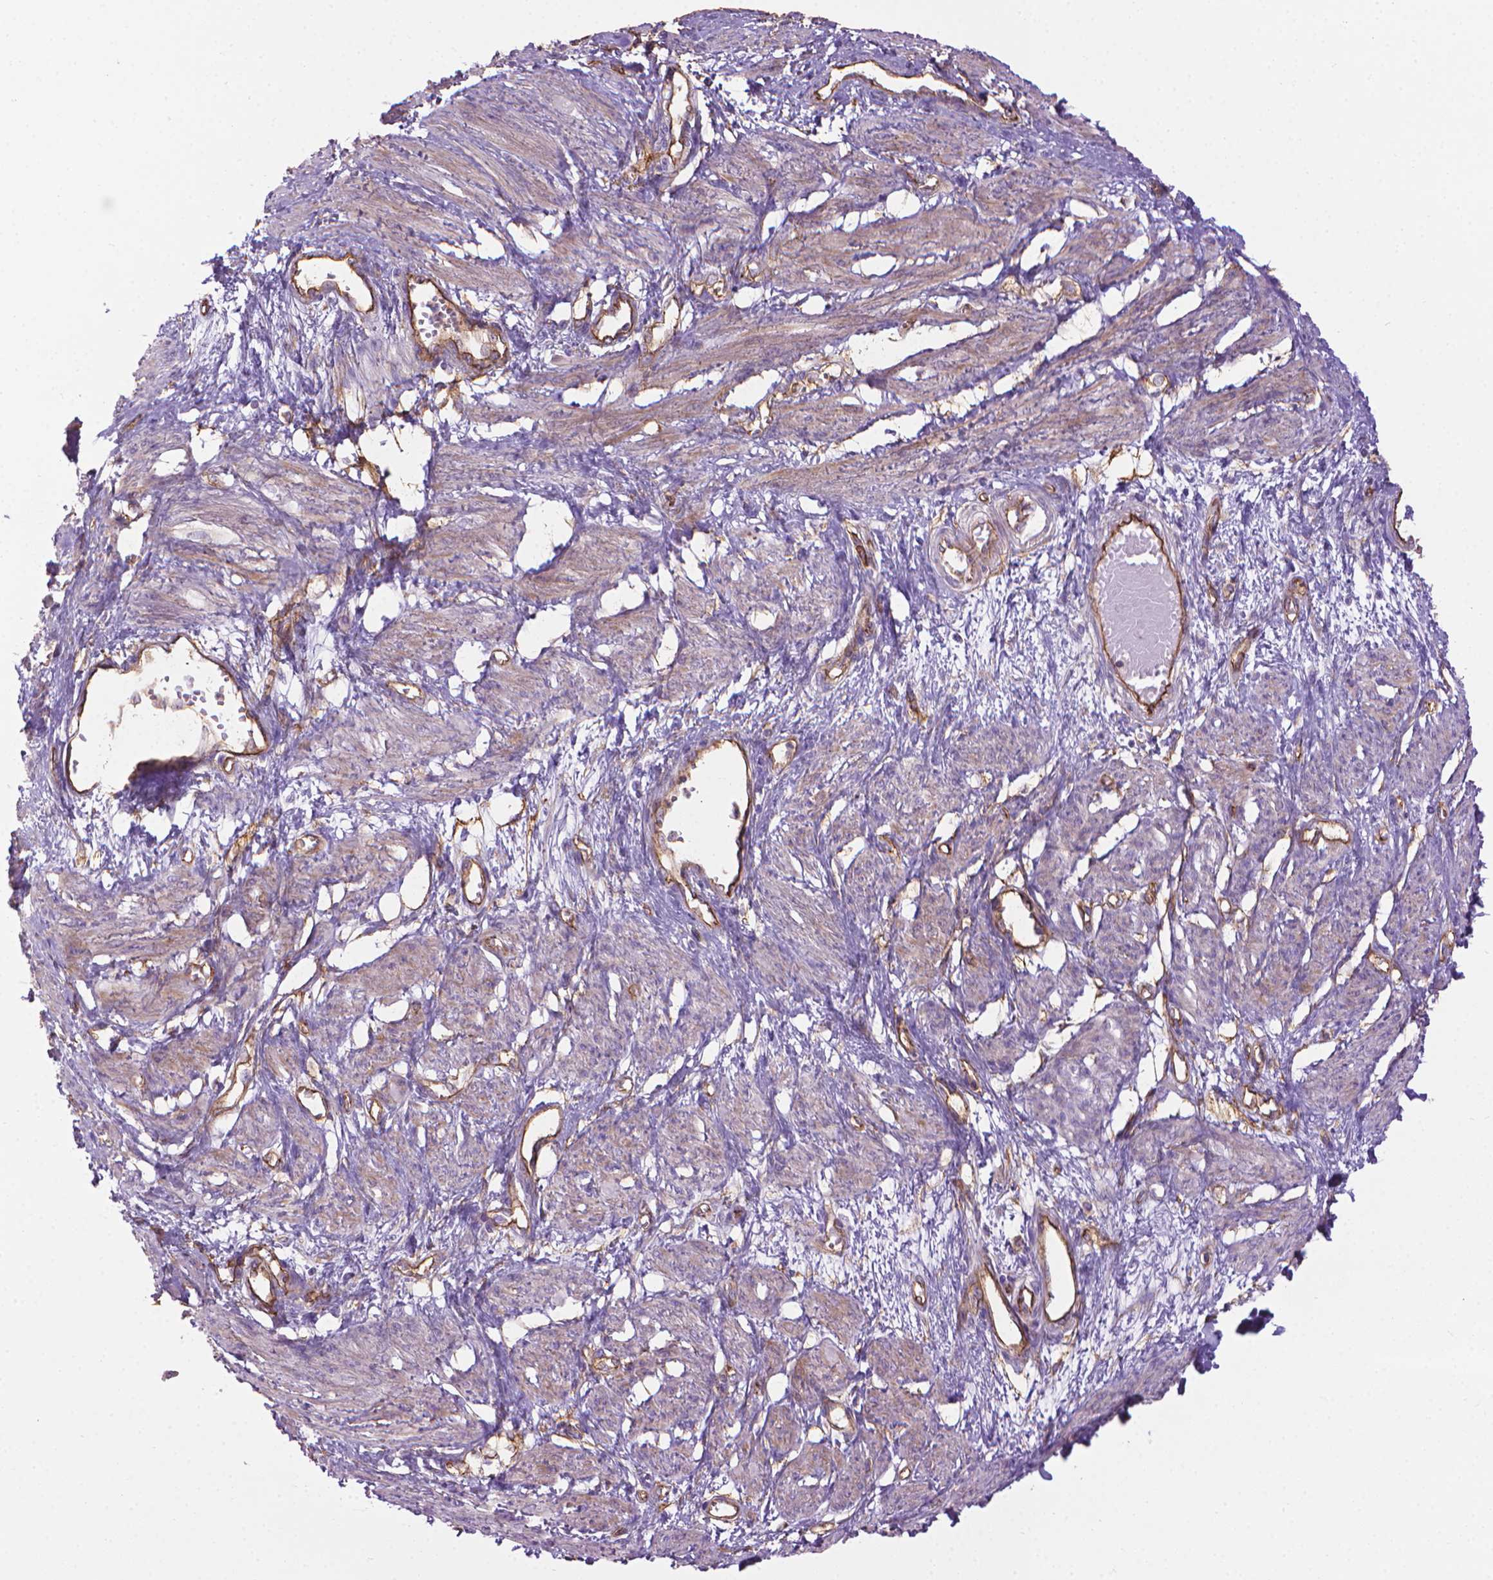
{"staining": {"intensity": "moderate", "quantity": "25%-75%", "location": "cytoplasmic/membranous"}, "tissue": "smooth muscle", "cell_type": "Smooth muscle cells", "image_type": "normal", "snomed": [{"axis": "morphology", "description": "Normal tissue, NOS"}, {"axis": "topography", "description": "Smooth muscle"}, {"axis": "topography", "description": "Uterus"}], "caption": "Protein analysis of unremarkable smooth muscle exhibits moderate cytoplasmic/membranous staining in approximately 25%-75% of smooth muscle cells.", "gene": "TENT5A", "patient": {"sex": "female", "age": 39}}